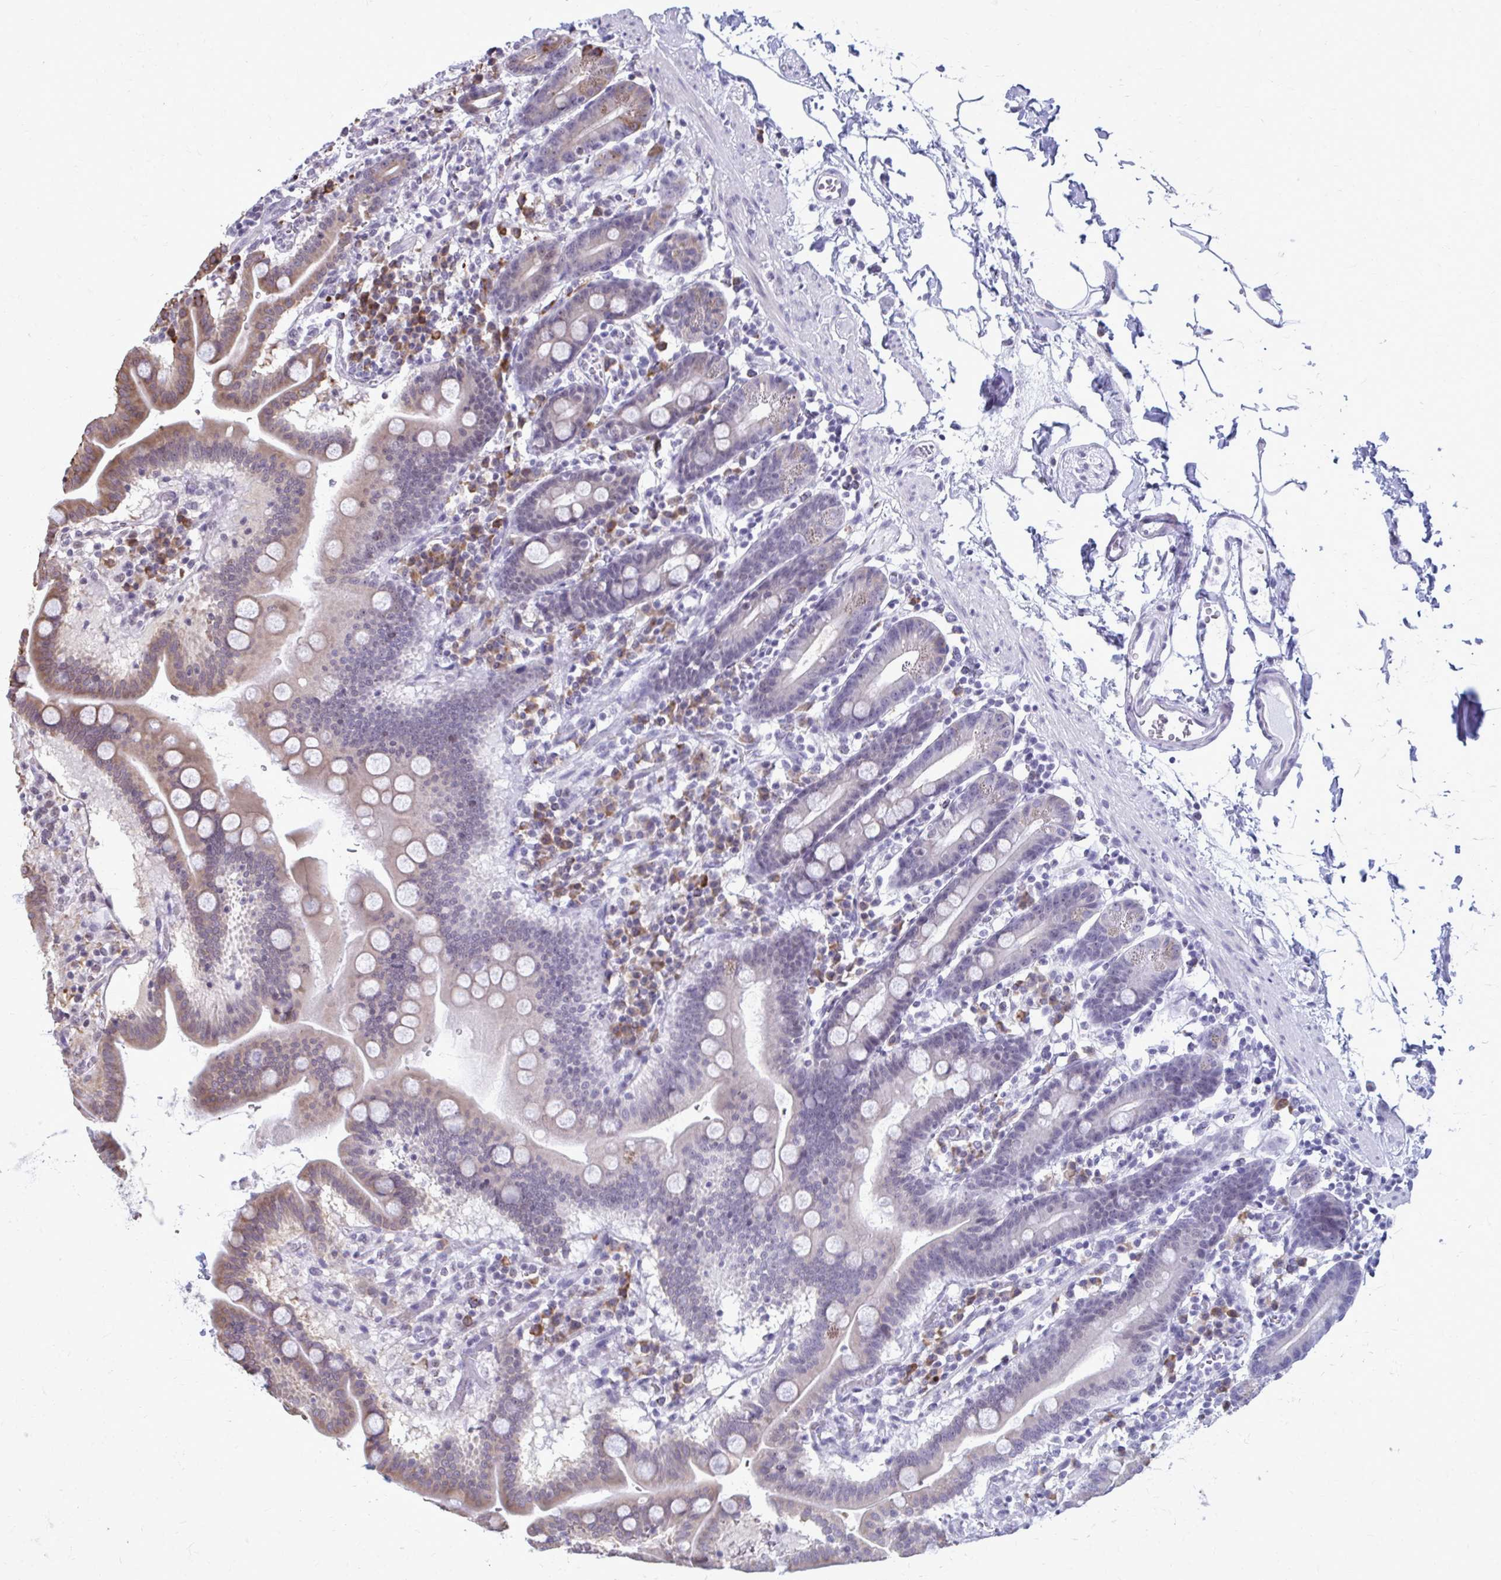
{"staining": {"intensity": "weak", "quantity": "<25%", "location": "cytoplasmic/membranous"}, "tissue": "duodenum", "cell_type": "Glandular cells", "image_type": "normal", "snomed": [{"axis": "morphology", "description": "Normal tissue, NOS"}, {"axis": "topography", "description": "Pancreas"}, {"axis": "topography", "description": "Duodenum"}], "caption": "Immunohistochemical staining of normal duodenum reveals no significant expression in glandular cells. (Stains: DAB IHC with hematoxylin counter stain, Microscopy: brightfield microscopy at high magnification).", "gene": "PROSER1", "patient": {"sex": "male", "age": 59}}